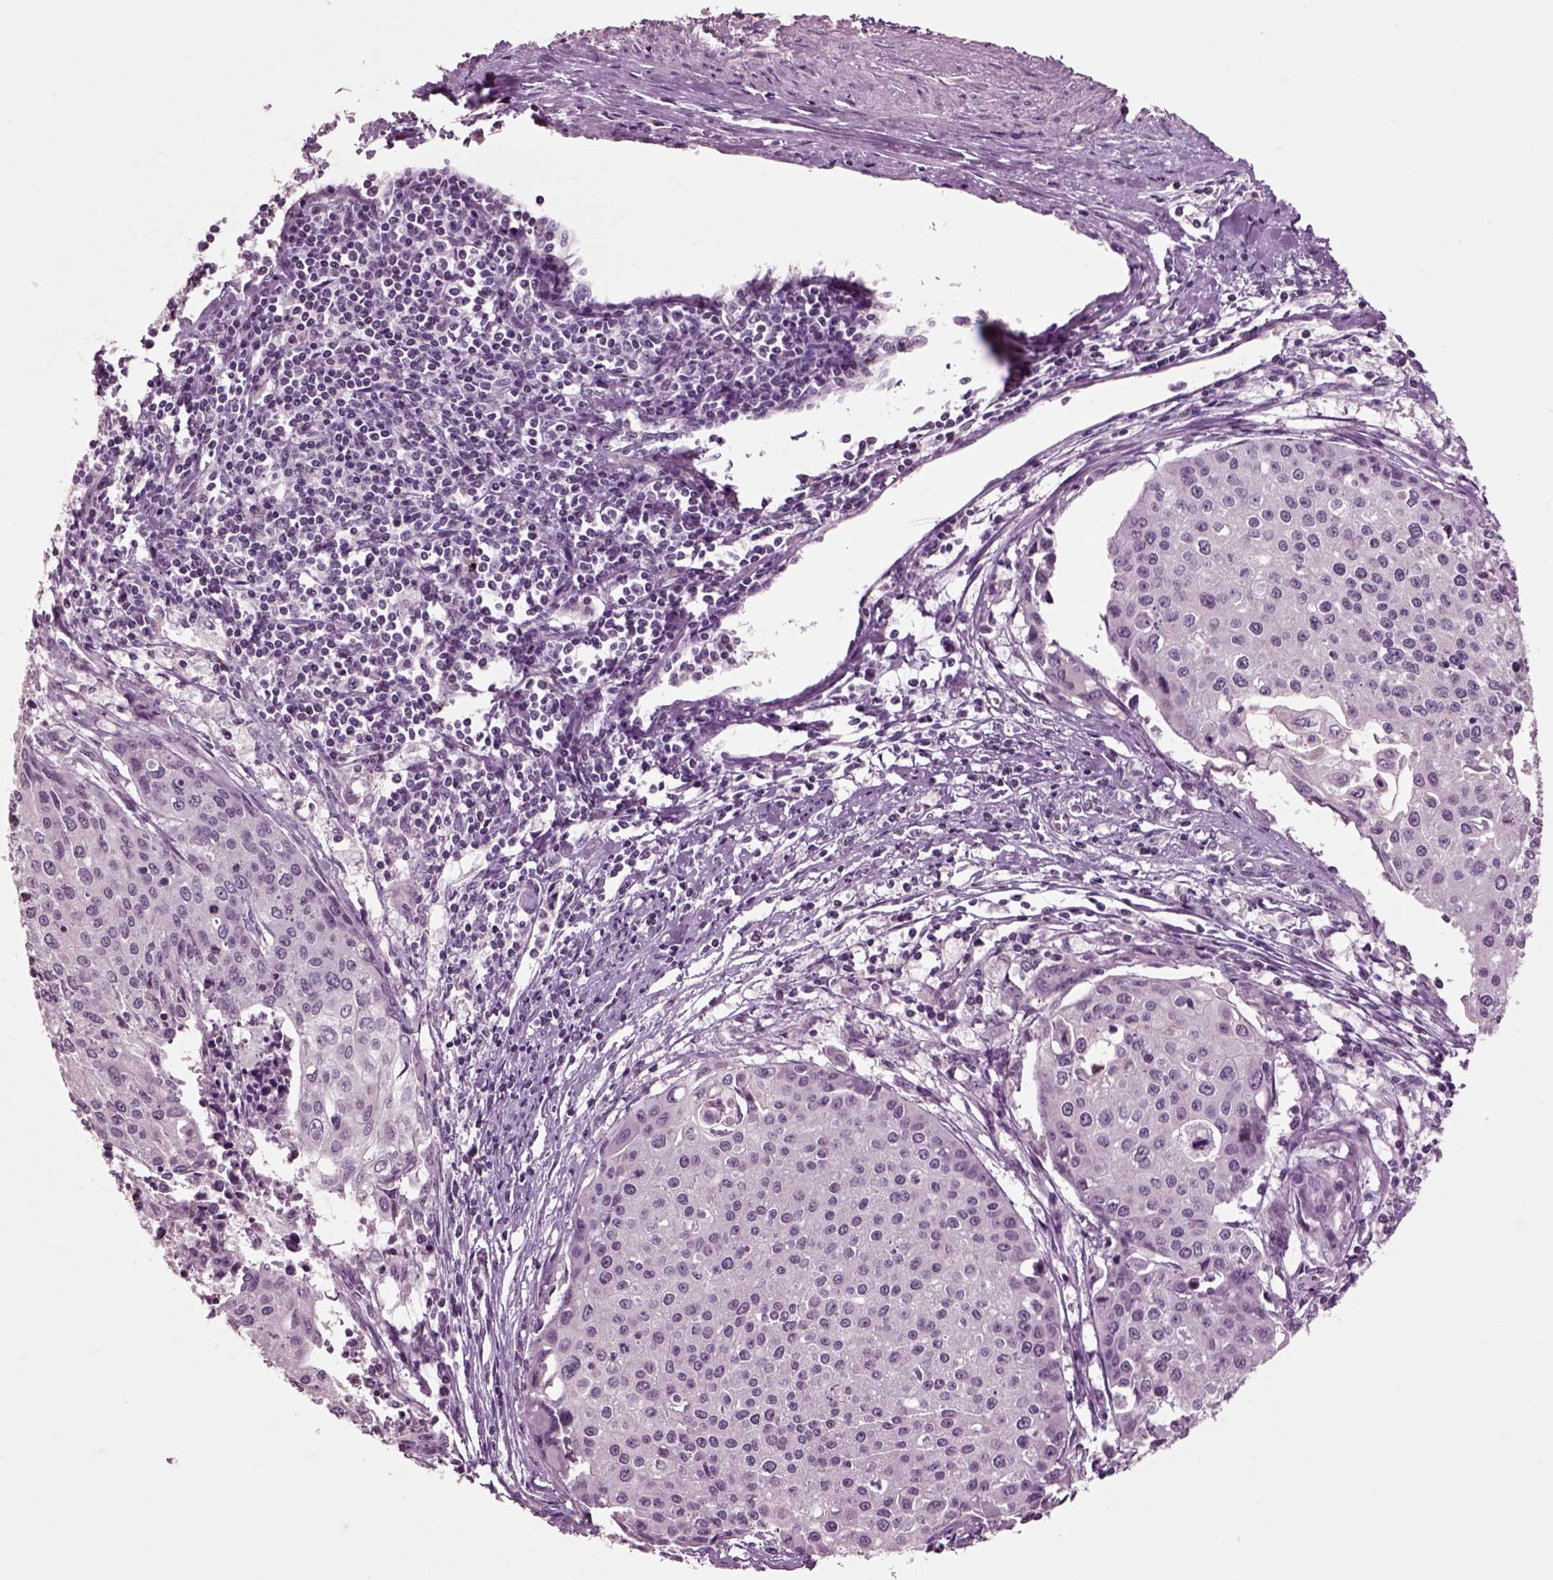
{"staining": {"intensity": "negative", "quantity": "none", "location": "none"}, "tissue": "cervical cancer", "cell_type": "Tumor cells", "image_type": "cancer", "snomed": [{"axis": "morphology", "description": "Squamous cell carcinoma, NOS"}, {"axis": "topography", "description": "Cervix"}], "caption": "Tumor cells are negative for brown protein staining in cervical squamous cell carcinoma. (Immunohistochemistry, brightfield microscopy, high magnification).", "gene": "CHGB", "patient": {"sex": "female", "age": 38}}